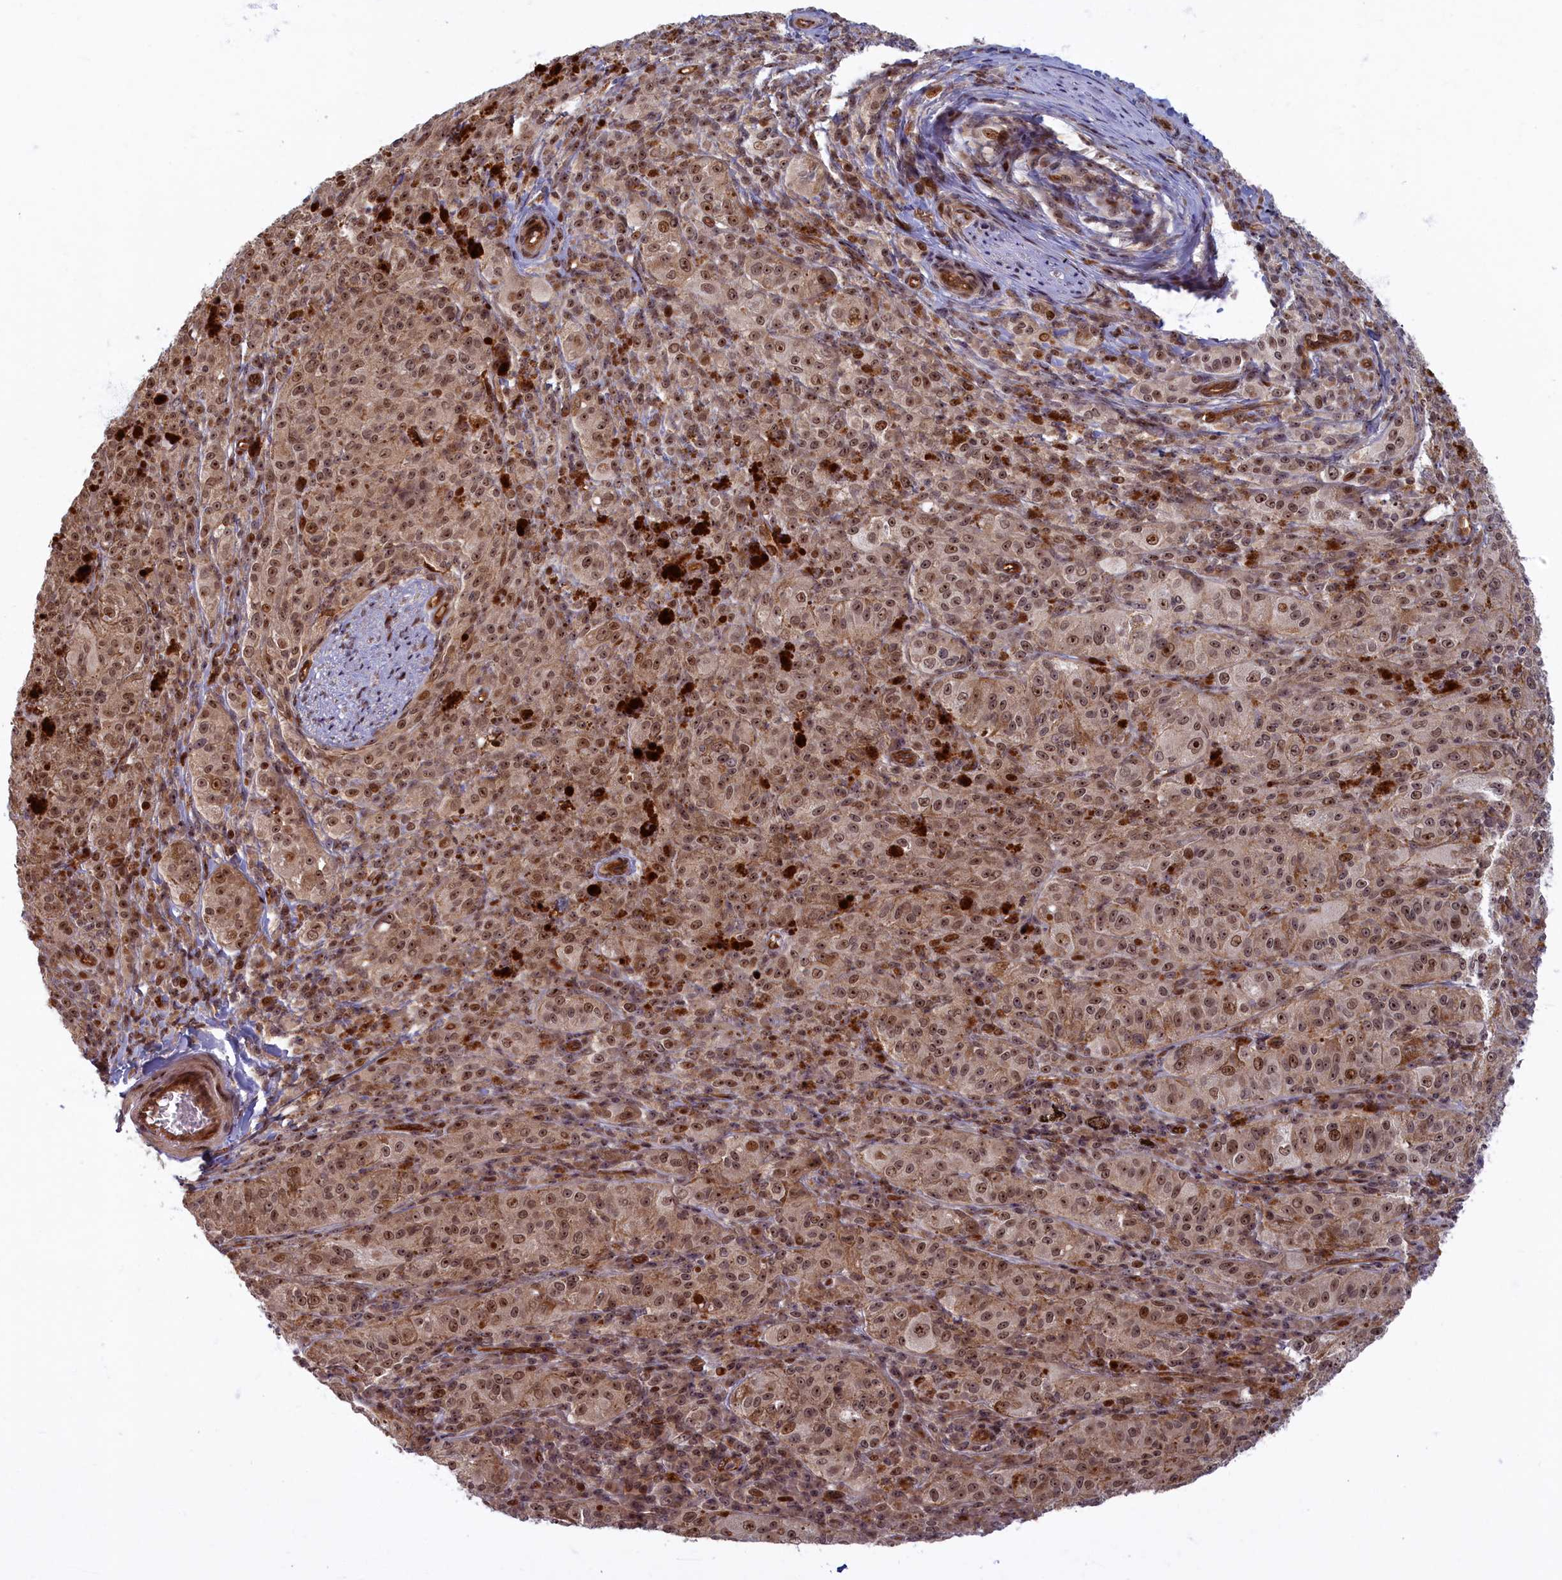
{"staining": {"intensity": "moderate", "quantity": ">75%", "location": "nuclear"}, "tissue": "melanoma", "cell_type": "Tumor cells", "image_type": "cancer", "snomed": [{"axis": "morphology", "description": "Malignant melanoma, NOS"}, {"axis": "topography", "description": "Skin"}], "caption": "Immunohistochemistry of human melanoma demonstrates medium levels of moderate nuclear staining in approximately >75% of tumor cells. (brown staining indicates protein expression, while blue staining denotes nuclei).", "gene": "SNRK", "patient": {"sex": "female", "age": 52}}